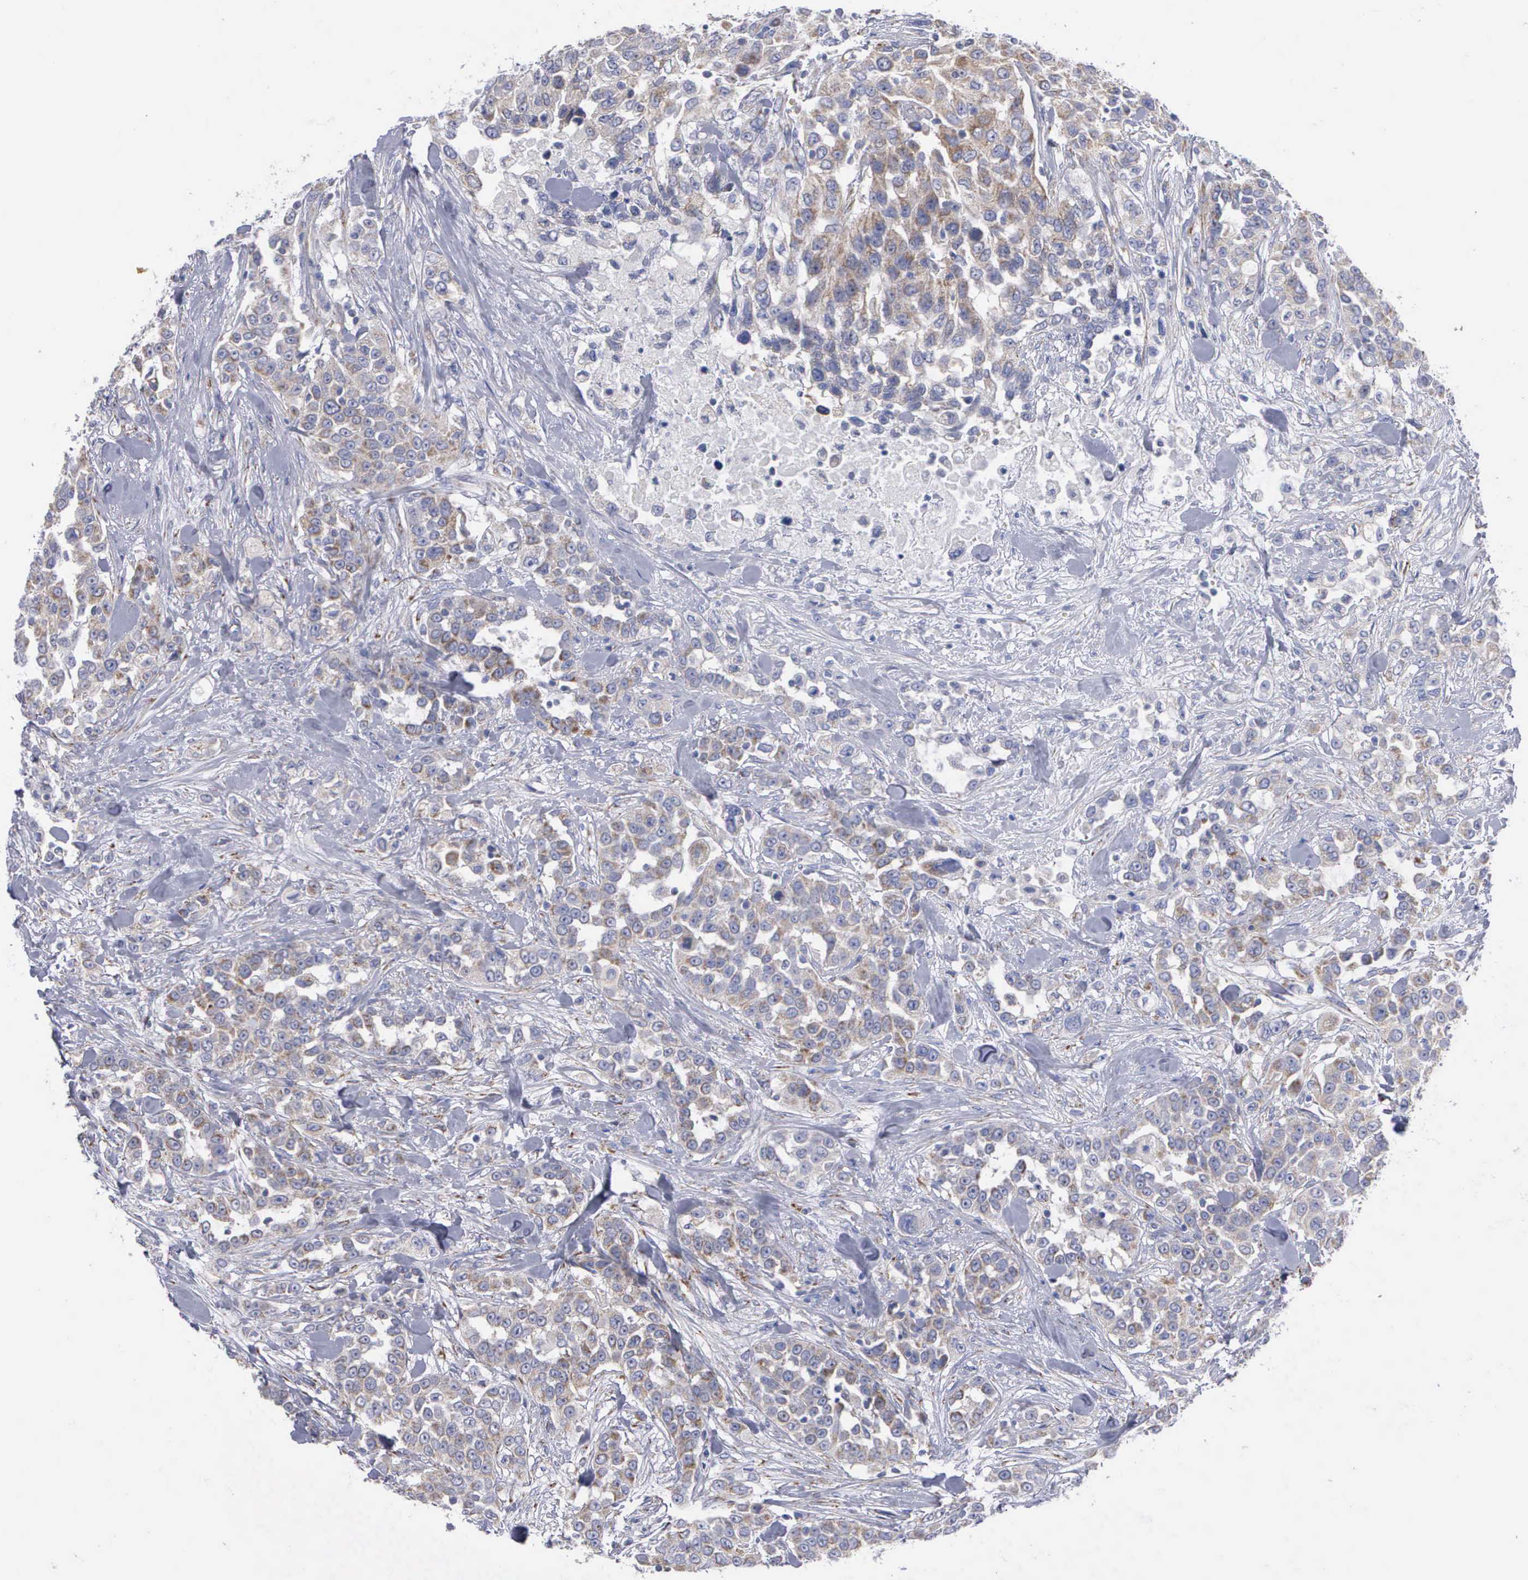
{"staining": {"intensity": "weak", "quantity": "25%-75%", "location": "cytoplasmic/membranous"}, "tissue": "urothelial cancer", "cell_type": "Tumor cells", "image_type": "cancer", "snomed": [{"axis": "morphology", "description": "Urothelial carcinoma, High grade"}, {"axis": "topography", "description": "Urinary bladder"}], "caption": "High-grade urothelial carcinoma was stained to show a protein in brown. There is low levels of weak cytoplasmic/membranous positivity in approximately 25%-75% of tumor cells.", "gene": "APOOL", "patient": {"sex": "female", "age": 80}}